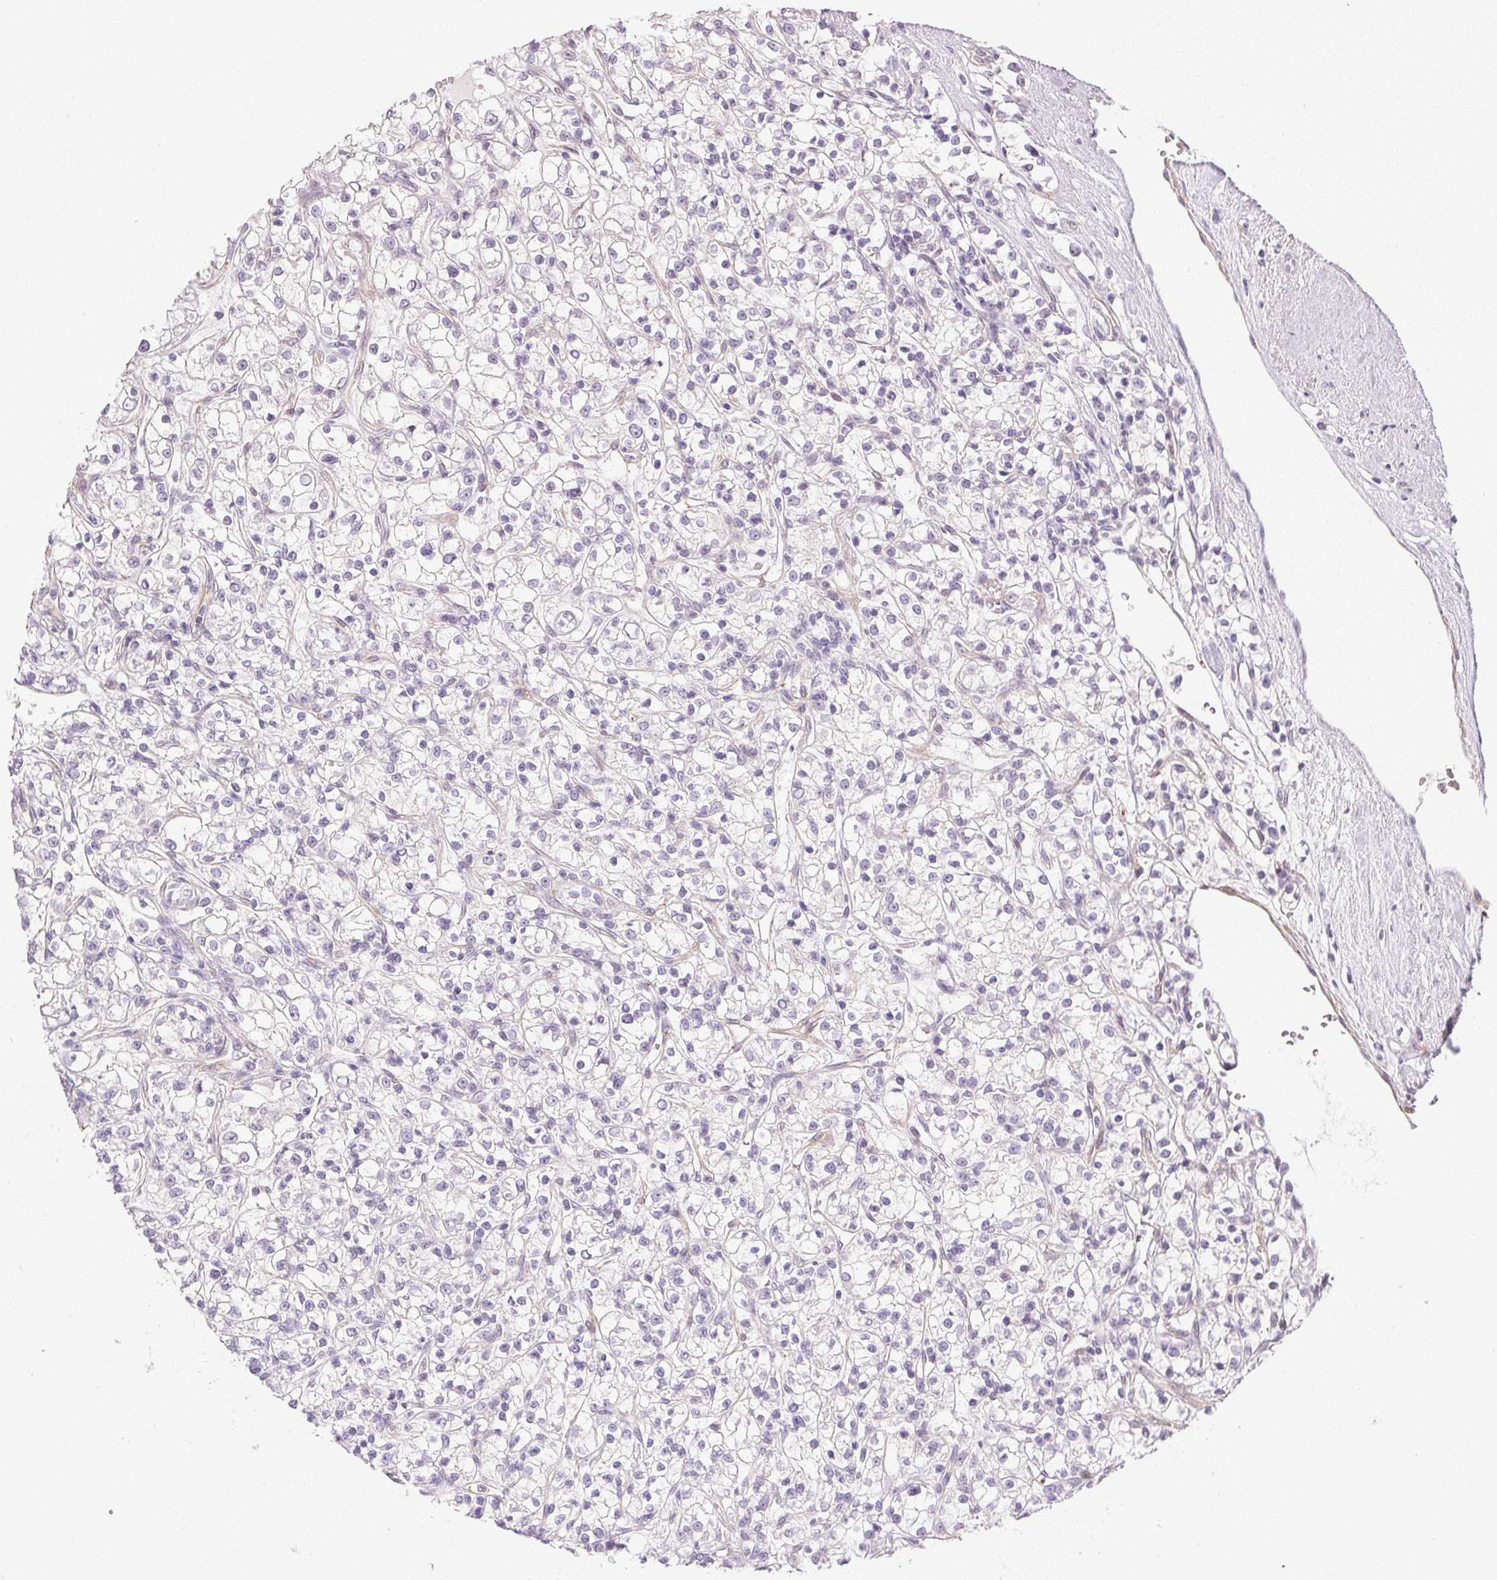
{"staining": {"intensity": "negative", "quantity": "none", "location": "none"}, "tissue": "renal cancer", "cell_type": "Tumor cells", "image_type": "cancer", "snomed": [{"axis": "morphology", "description": "Adenocarcinoma, NOS"}, {"axis": "topography", "description": "Kidney"}], "caption": "Immunohistochemistry histopathology image of neoplastic tissue: human renal cancer (adenocarcinoma) stained with DAB shows no significant protein expression in tumor cells. (Stains: DAB IHC with hematoxylin counter stain, Microscopy: brightfield microscopy at high magnification).", "gene": "PRL", "patient": {"sex": "female", "age": 59}}